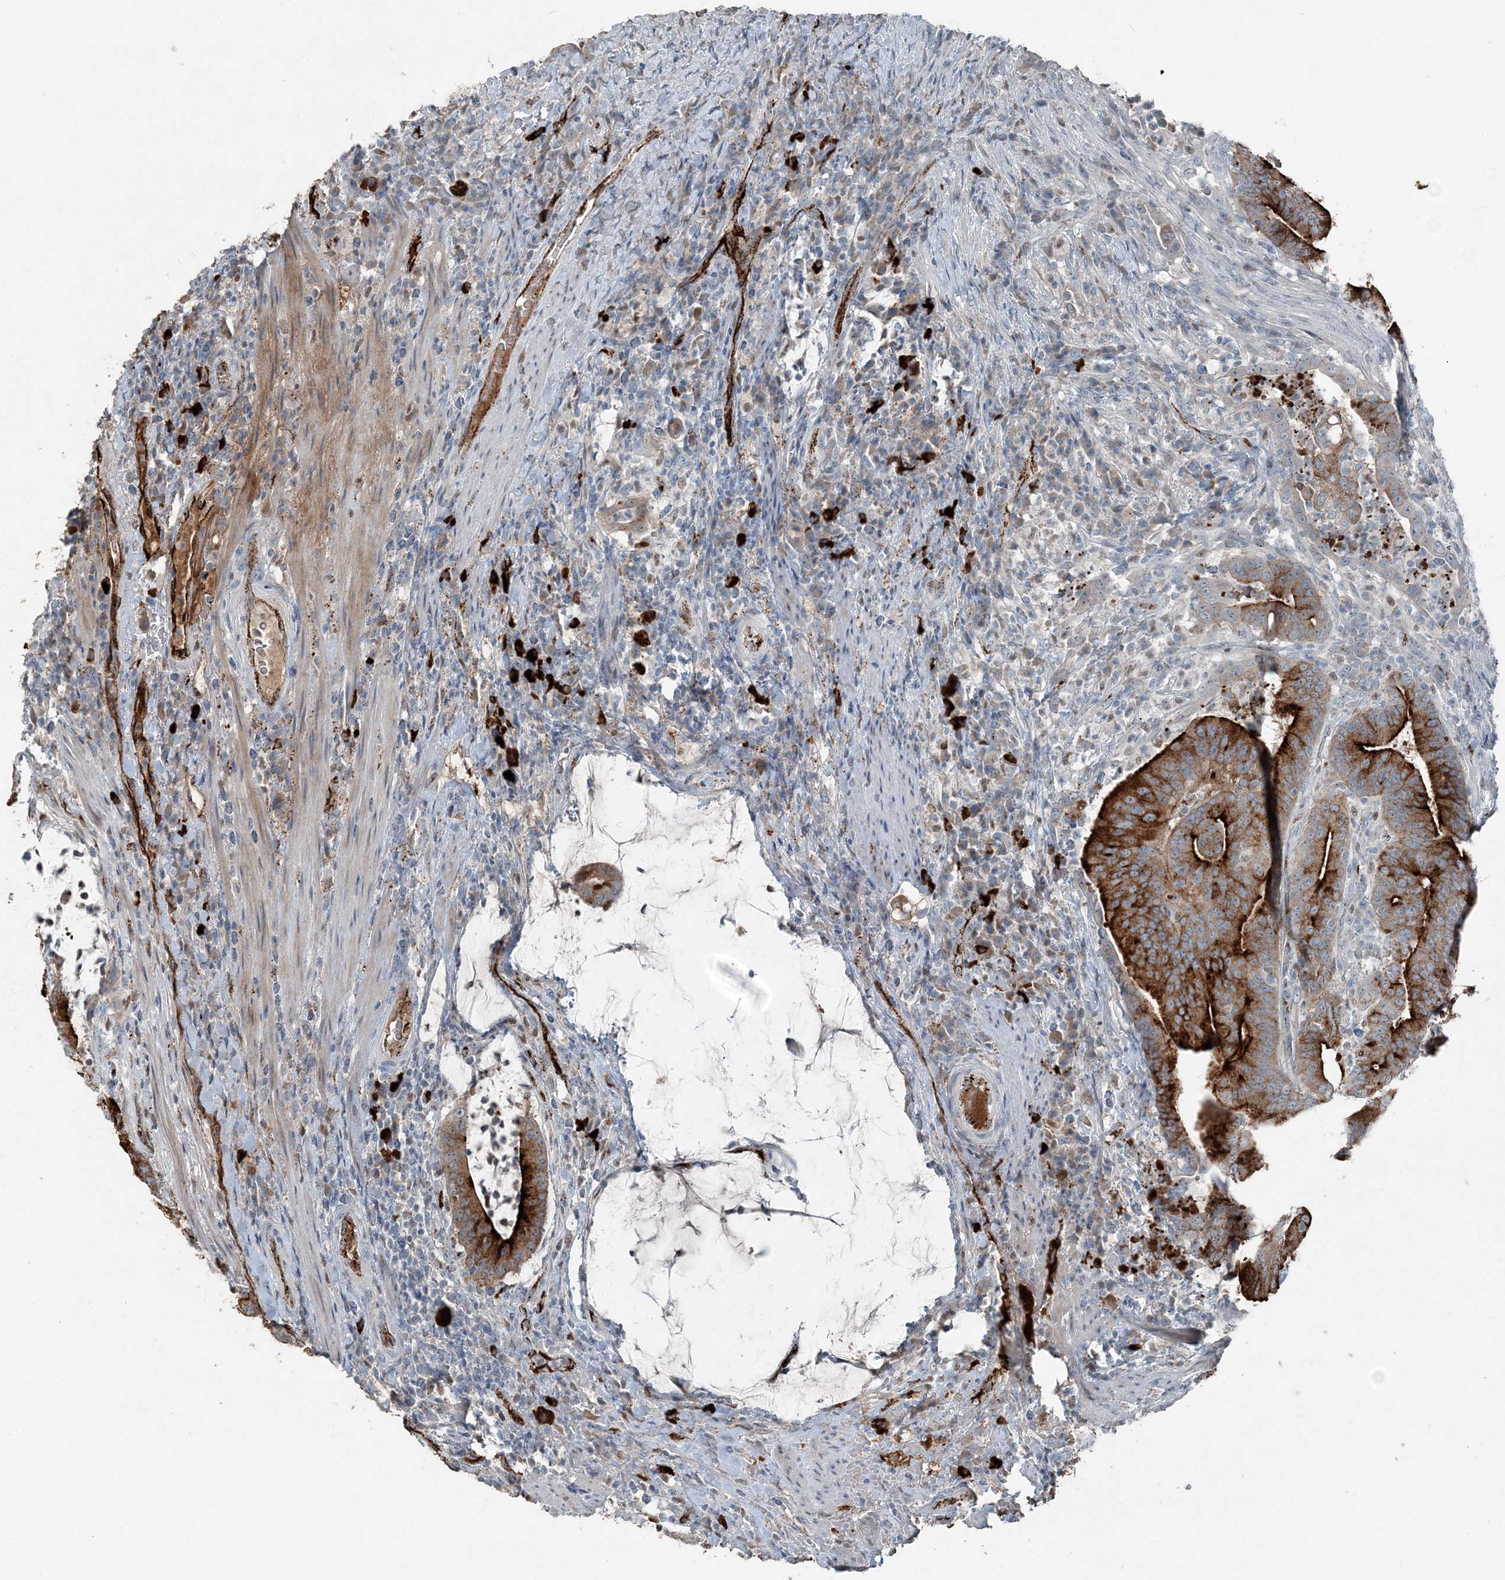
{"staining": {"intensity": "strong", "quantity": ">75%", "location": "cytoplasmic/membranous"}, "tissue": "colorectal cancer", "cell_type": "Tumor cells", "image_type": "cancer", "snomed": [{"axis": "morphology", "description": "Adenocarcinoma, NOS"}, {"axis": "topography", "description": "Colon"}], "caption": "Strong cytoplasmic/membranous expression is seen in about >75% of tumor cells in colorectal cancer (adenocarcinoma).", "gene": "ELOVL7", "patient": {"sex": "female", "age": 66}}